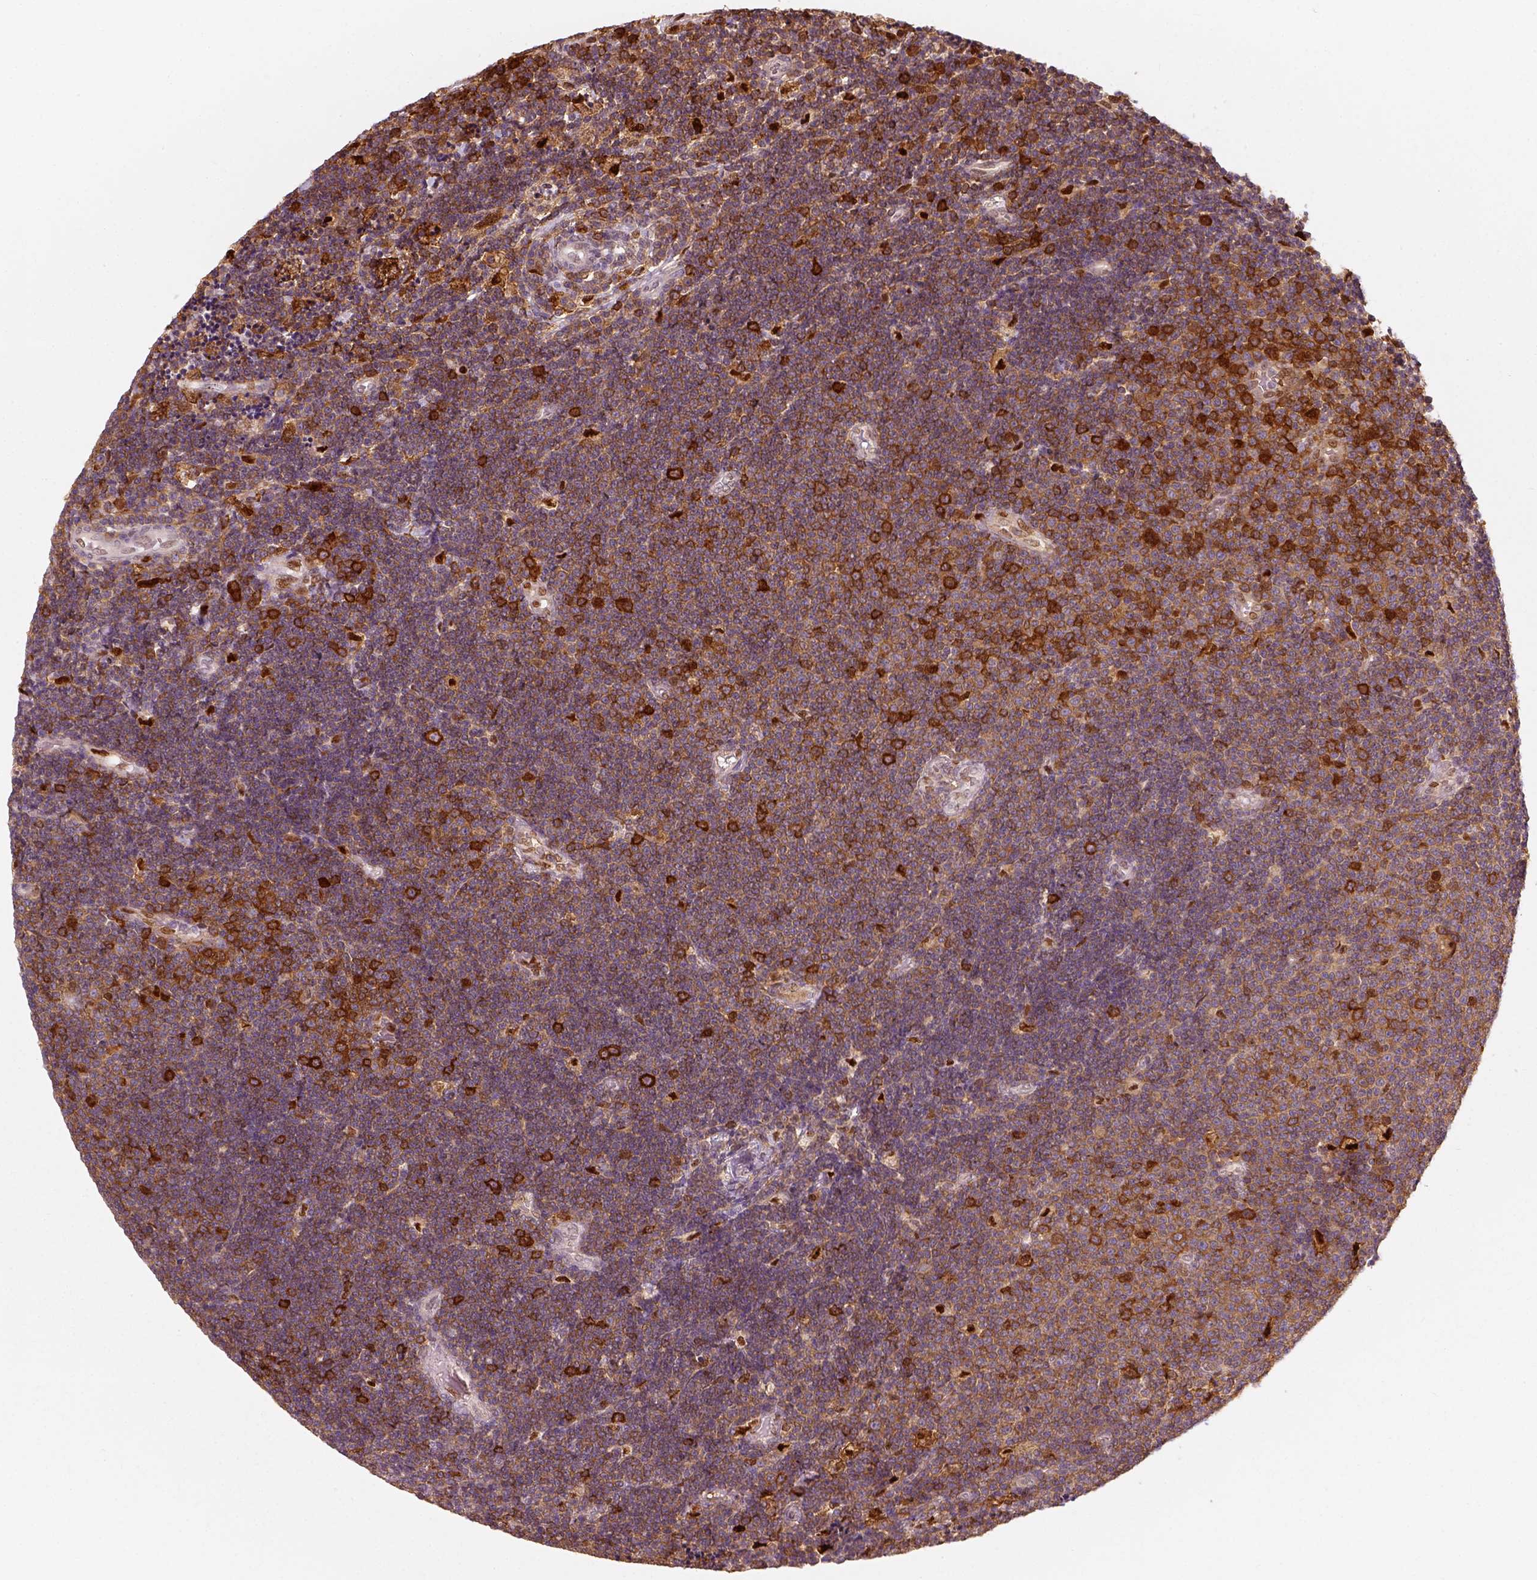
{"staining": {"intensity": "moderate", "quantity": ">75%", "location": "cytoplasmic/membranous"}, "tissue": "lymphoma", "cell_type": "Tumor cells", "image_type": "cancer", "snomed": [{"axis": "morphology", "description": "Malignant lymphoma, non-Hodgkin's type, Low grade"}, {"axis": "topography", "description": "Brain"}], "caption": "Malignant lymphoma, non-Hodgkin's type (low-grade) stained with a brown dye exhibits moderate cytoplasmic/membranous positive staining in about >75% of tumor cells.", "gene": "SQSTM1", "patient": {"sex": "female", "age": 66}}